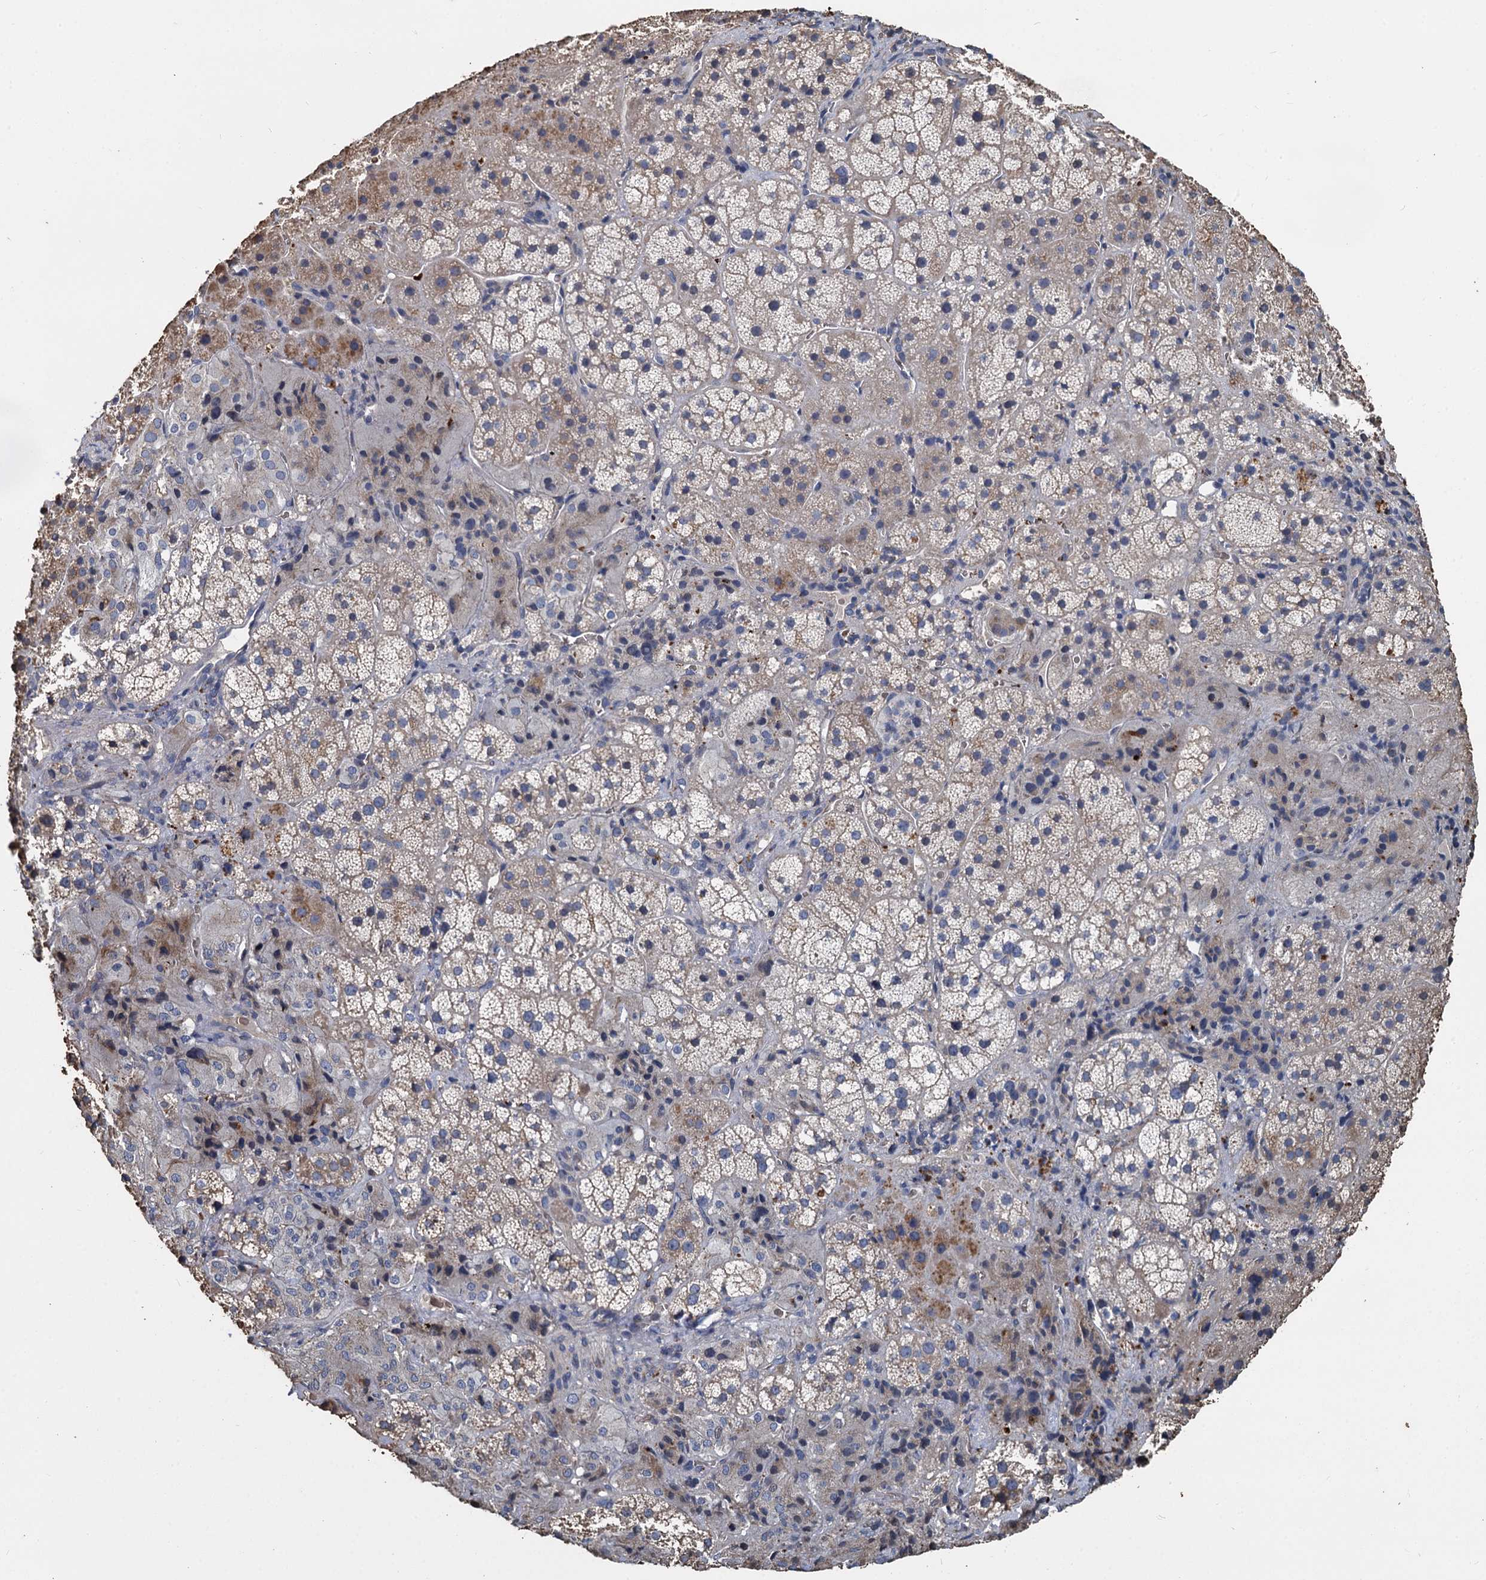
{"staining": {"intensity": "negative", "quantity": "none", "location": "none"}, "tissue": "adrenal gland", "cell_type": "Glandular cells", "image_type": "normal", "snomed": [{"axis": "morphology", "description": "Normal tissue, NOS"}, {"axis": "topography", "description": "Adrenal gland"}], "caption": "Immunohistochemistry (IHC) photomicrograph of normal adrenal gland stained for a protein (brown), which reveals no staining in glandular cells. (Brightfield microscopy of DAB immunohistochemistry (IHC) at high magnification).", "gene": "TCTN2", "patient": {"sex": "female", "age": 44}}